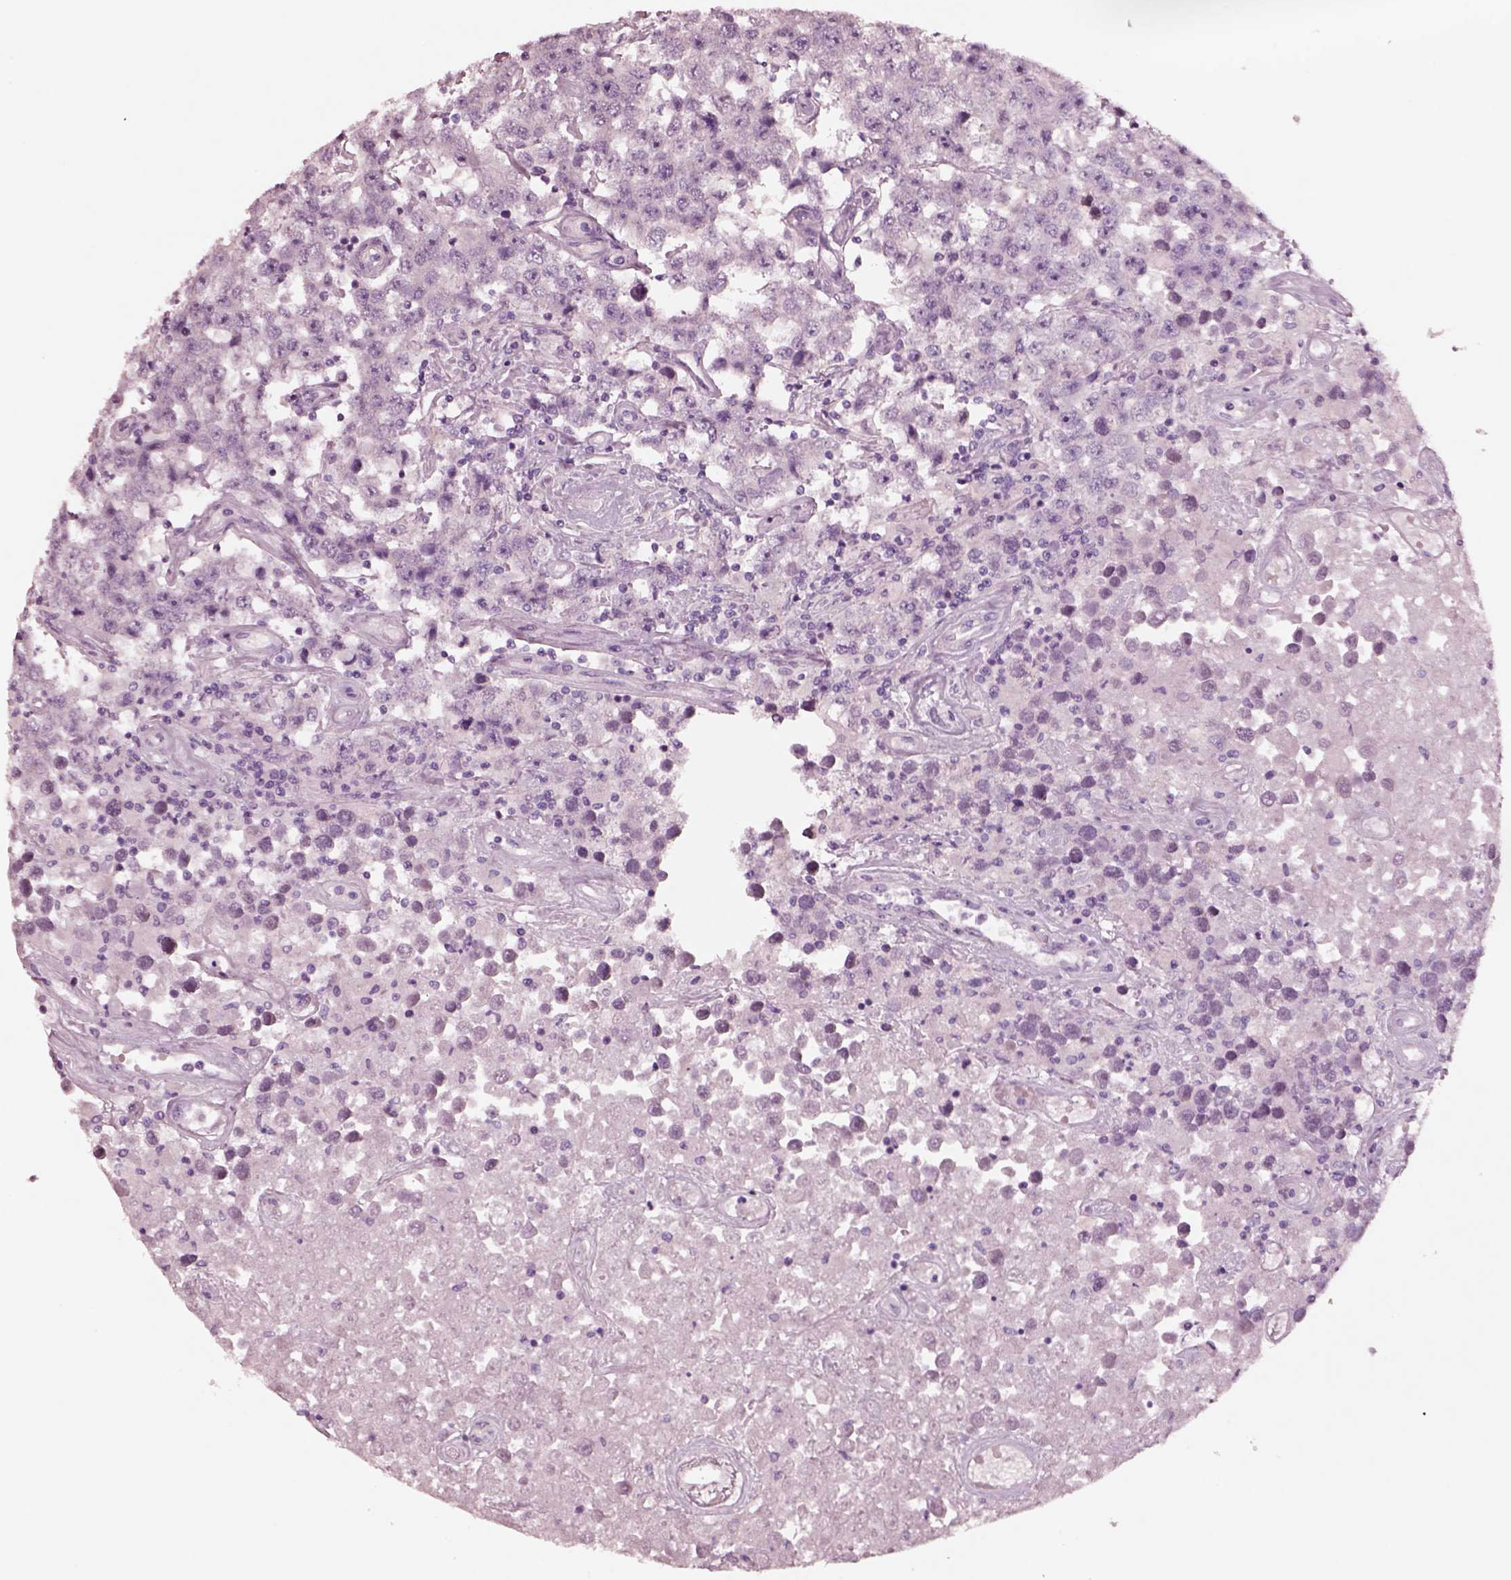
{"staining": {"intensity": "negative", "quantity": "none", "location": "none"}, "tissue": "testis cancer", "cell_type": "Tumor cells", "image_type": "cancer", "snomed": [{"axis": "morphology", "description": "Seminoma, NOS"}, {"axis": "topography", "description": "Testis"}], "caption": "Photomicrograph shows no significant protein positivity in tumor cells of testis cancer (seminoma). (Brightfield microscopy of DAB immunohistochemistry (IHC) at high magnification).", "gene": "NMRK2", "patient": {"sex": "male", "age": 52}}